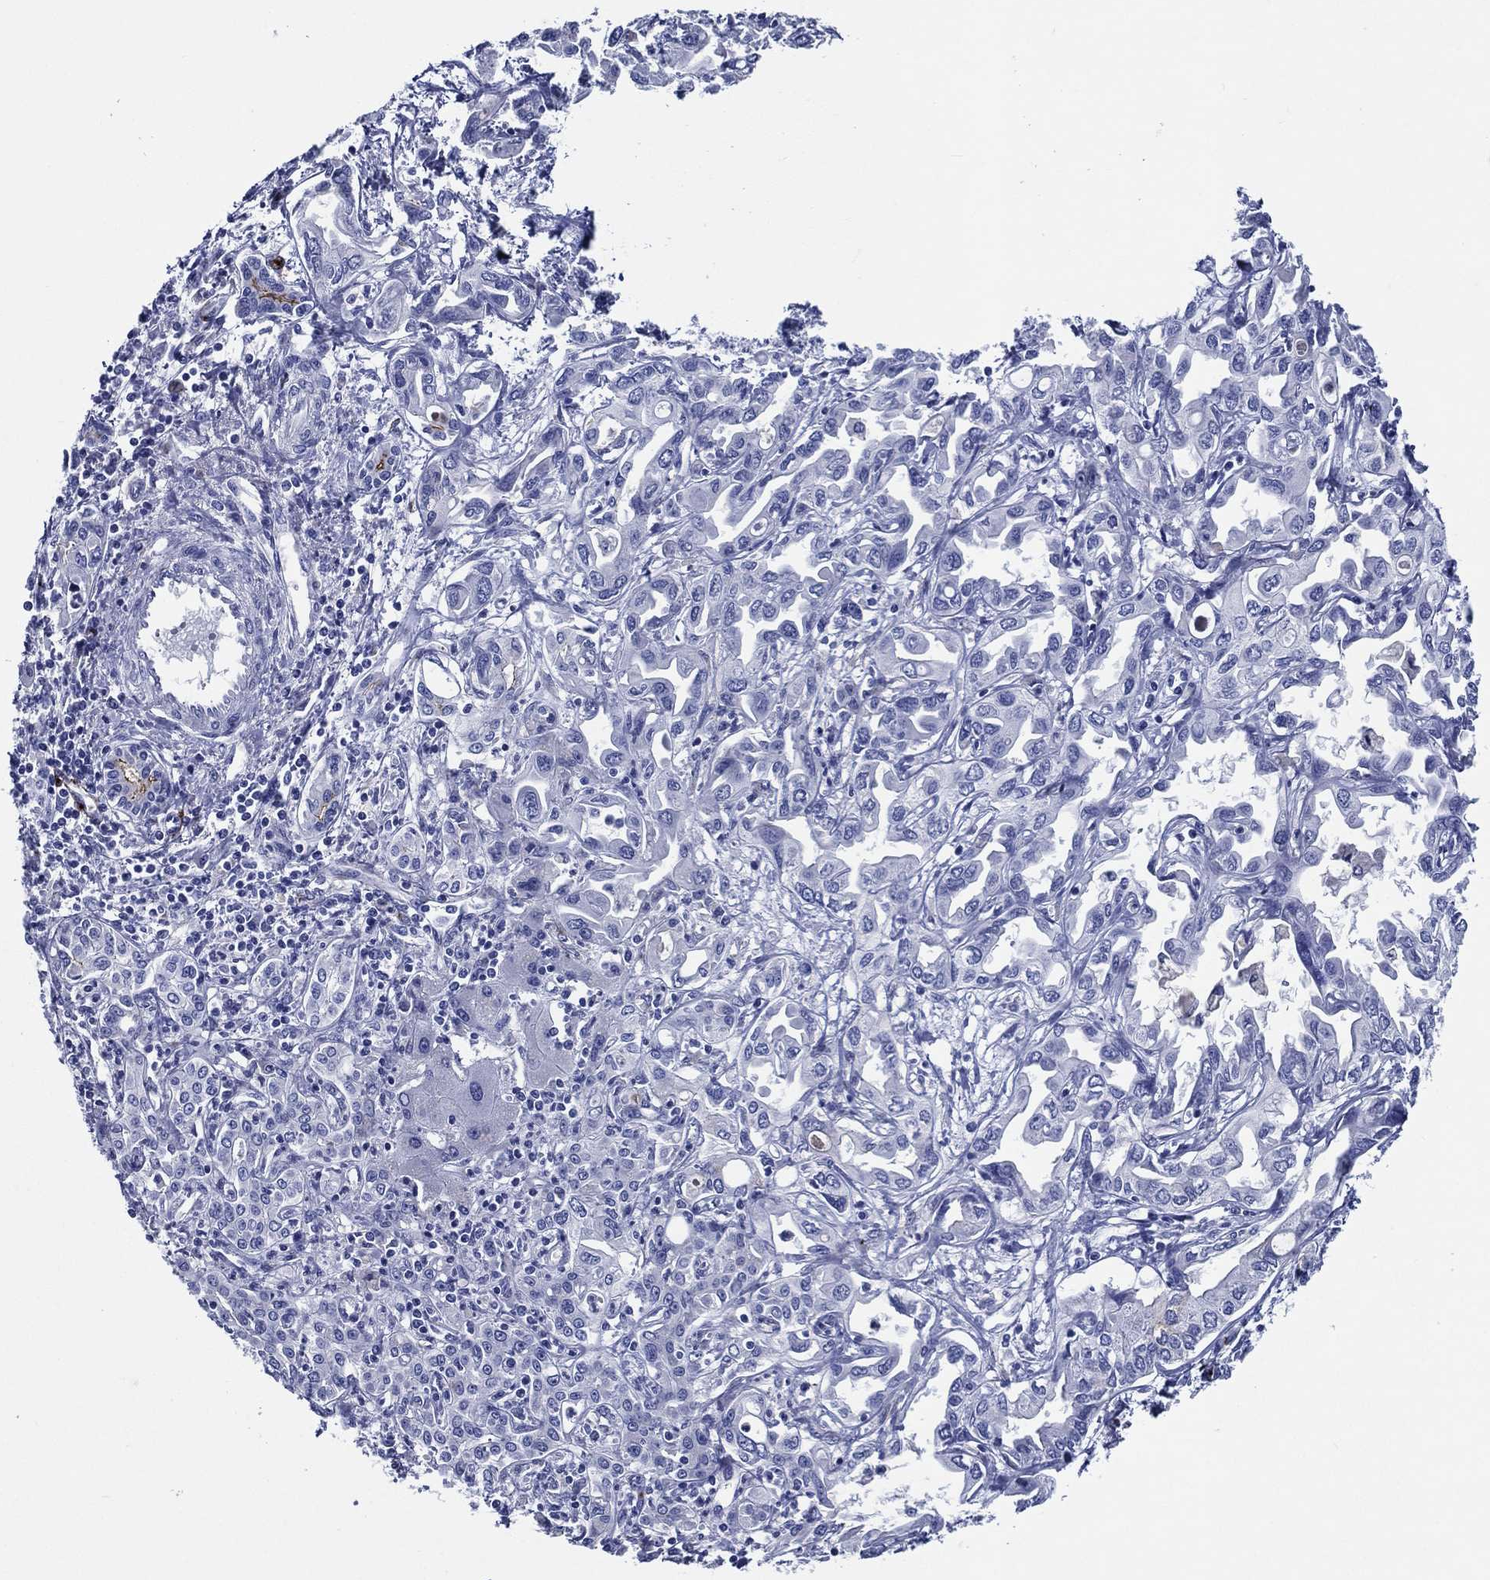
{"staining": {"intensity": "negative", "quantity": "none", "location": "none"}, "tissue": "liver cancer", "cell_type": "Tumor cells", "image_type": "cancer", "snomed": [{"axis": "morphology", "description": "Cholangiocarcinoma"}, {"axis": "topography", "description": "Liver"}], "caption": "The immunohistochemistry (IHC) micrograph has no significant staining in tumor cells of liver cholangiocarcinoma tissue. The staining is performed using DAB brown chromogen with nuclei counter-stained in using hematoxylin.", "gene": "ACE2", "patient": {"sex": "female", "age": 64}}